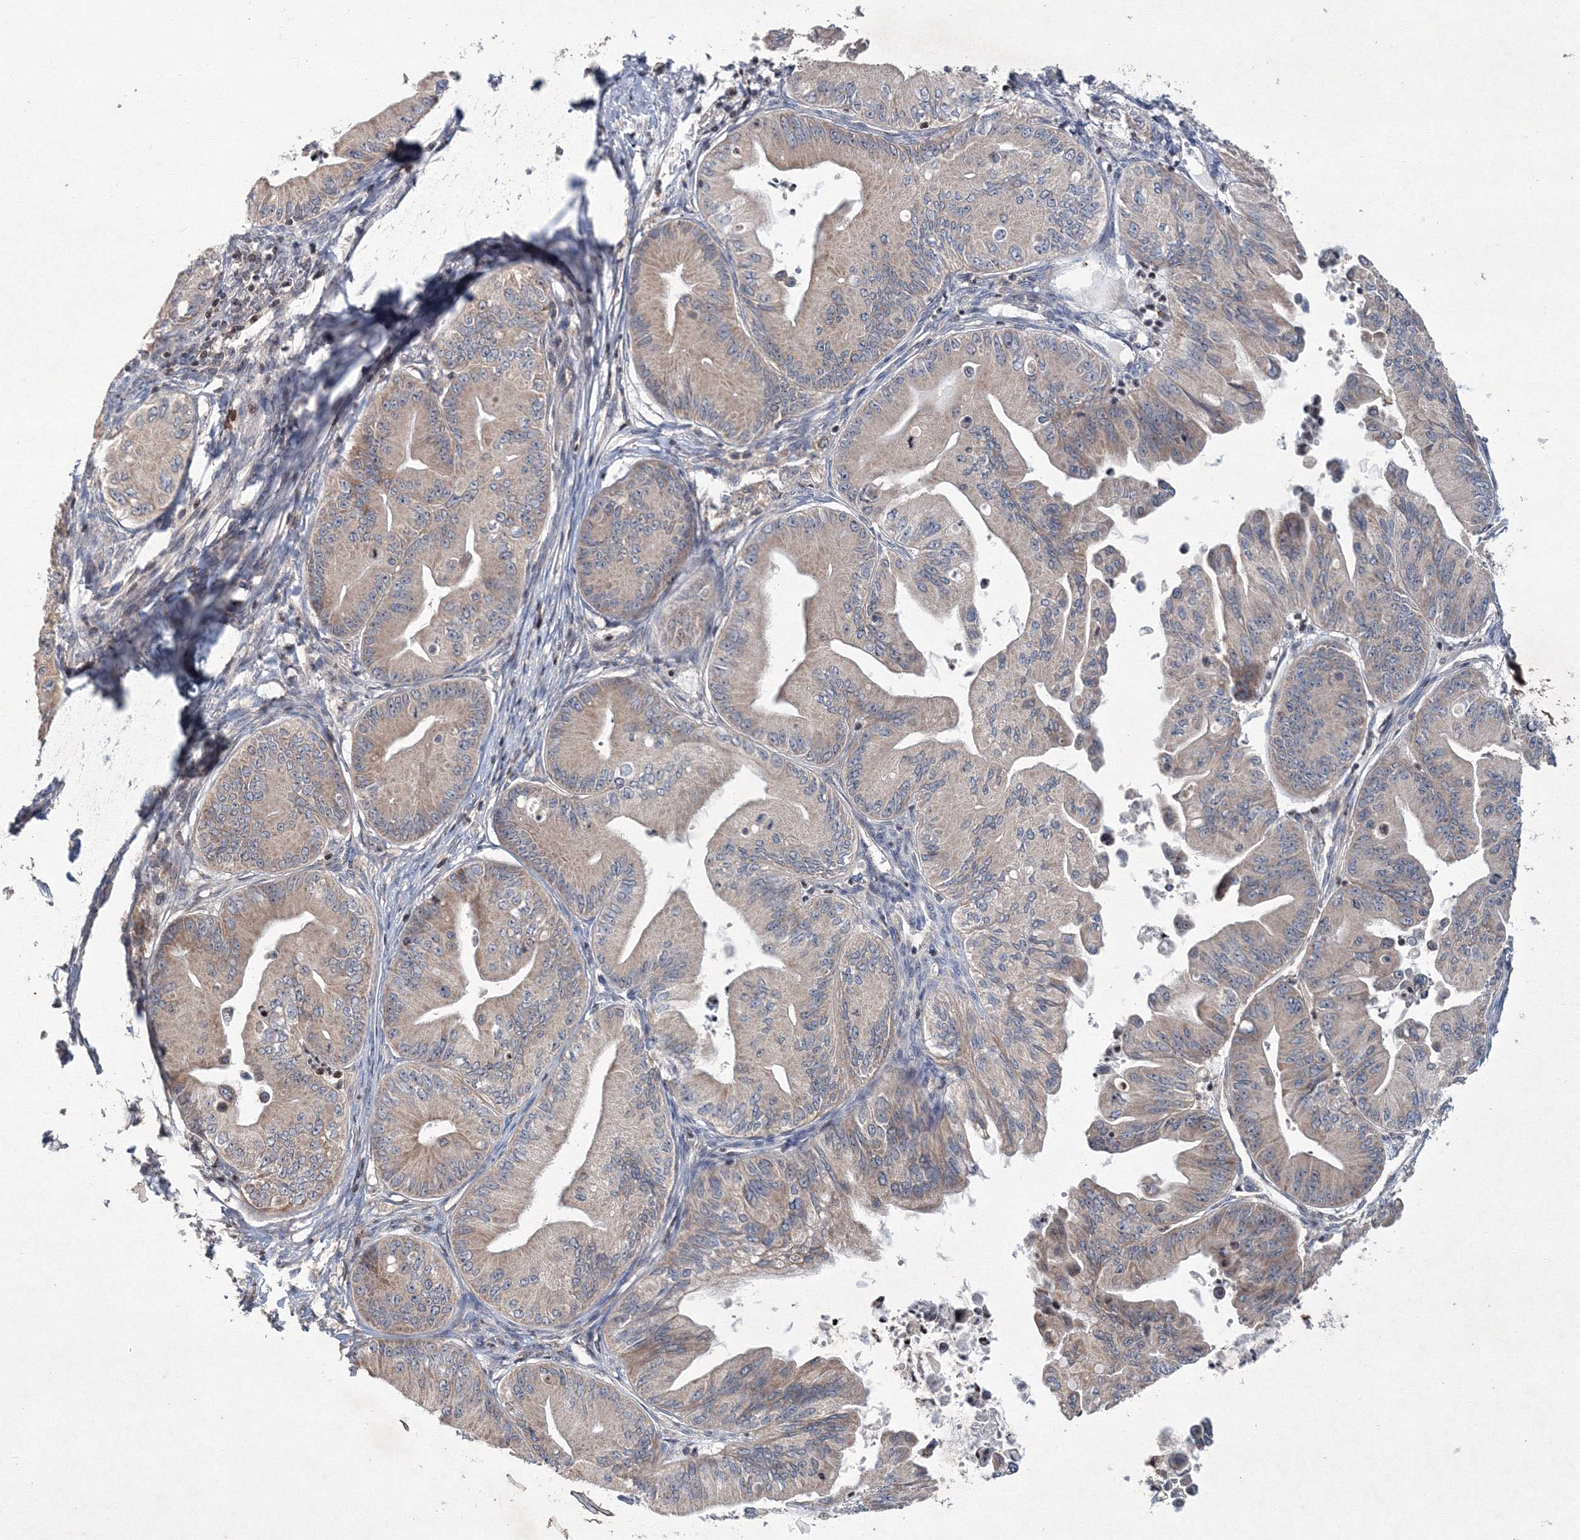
{"staining": {"intensity": "weak", "quantity": "25%-75%", "location": "cytoplasmic/membranous"}, "tissue": "ovarian cancer", "cell_type": "Tumor cells", "image_type": "cancer", "snomed": [{"axis": "morphology", "description": "Cystadenocarcinoma, mucinous, NOS"}, {"axis": "topography", "description": "Ovary"}], "caption": "Immunohistochemistry (DAB (3,3'-diaminobenzidine)) staining of human mucinous cystadenocarcinoma (ovarian) shows weak cytoplasmic/membranous protein positivity in about 25%-75% of tumor cells. The protein is shown in brown color, while the nuclei are stained blue.", "gene": "MKRN2", "patient": {"sex": "female", "age": 71}}